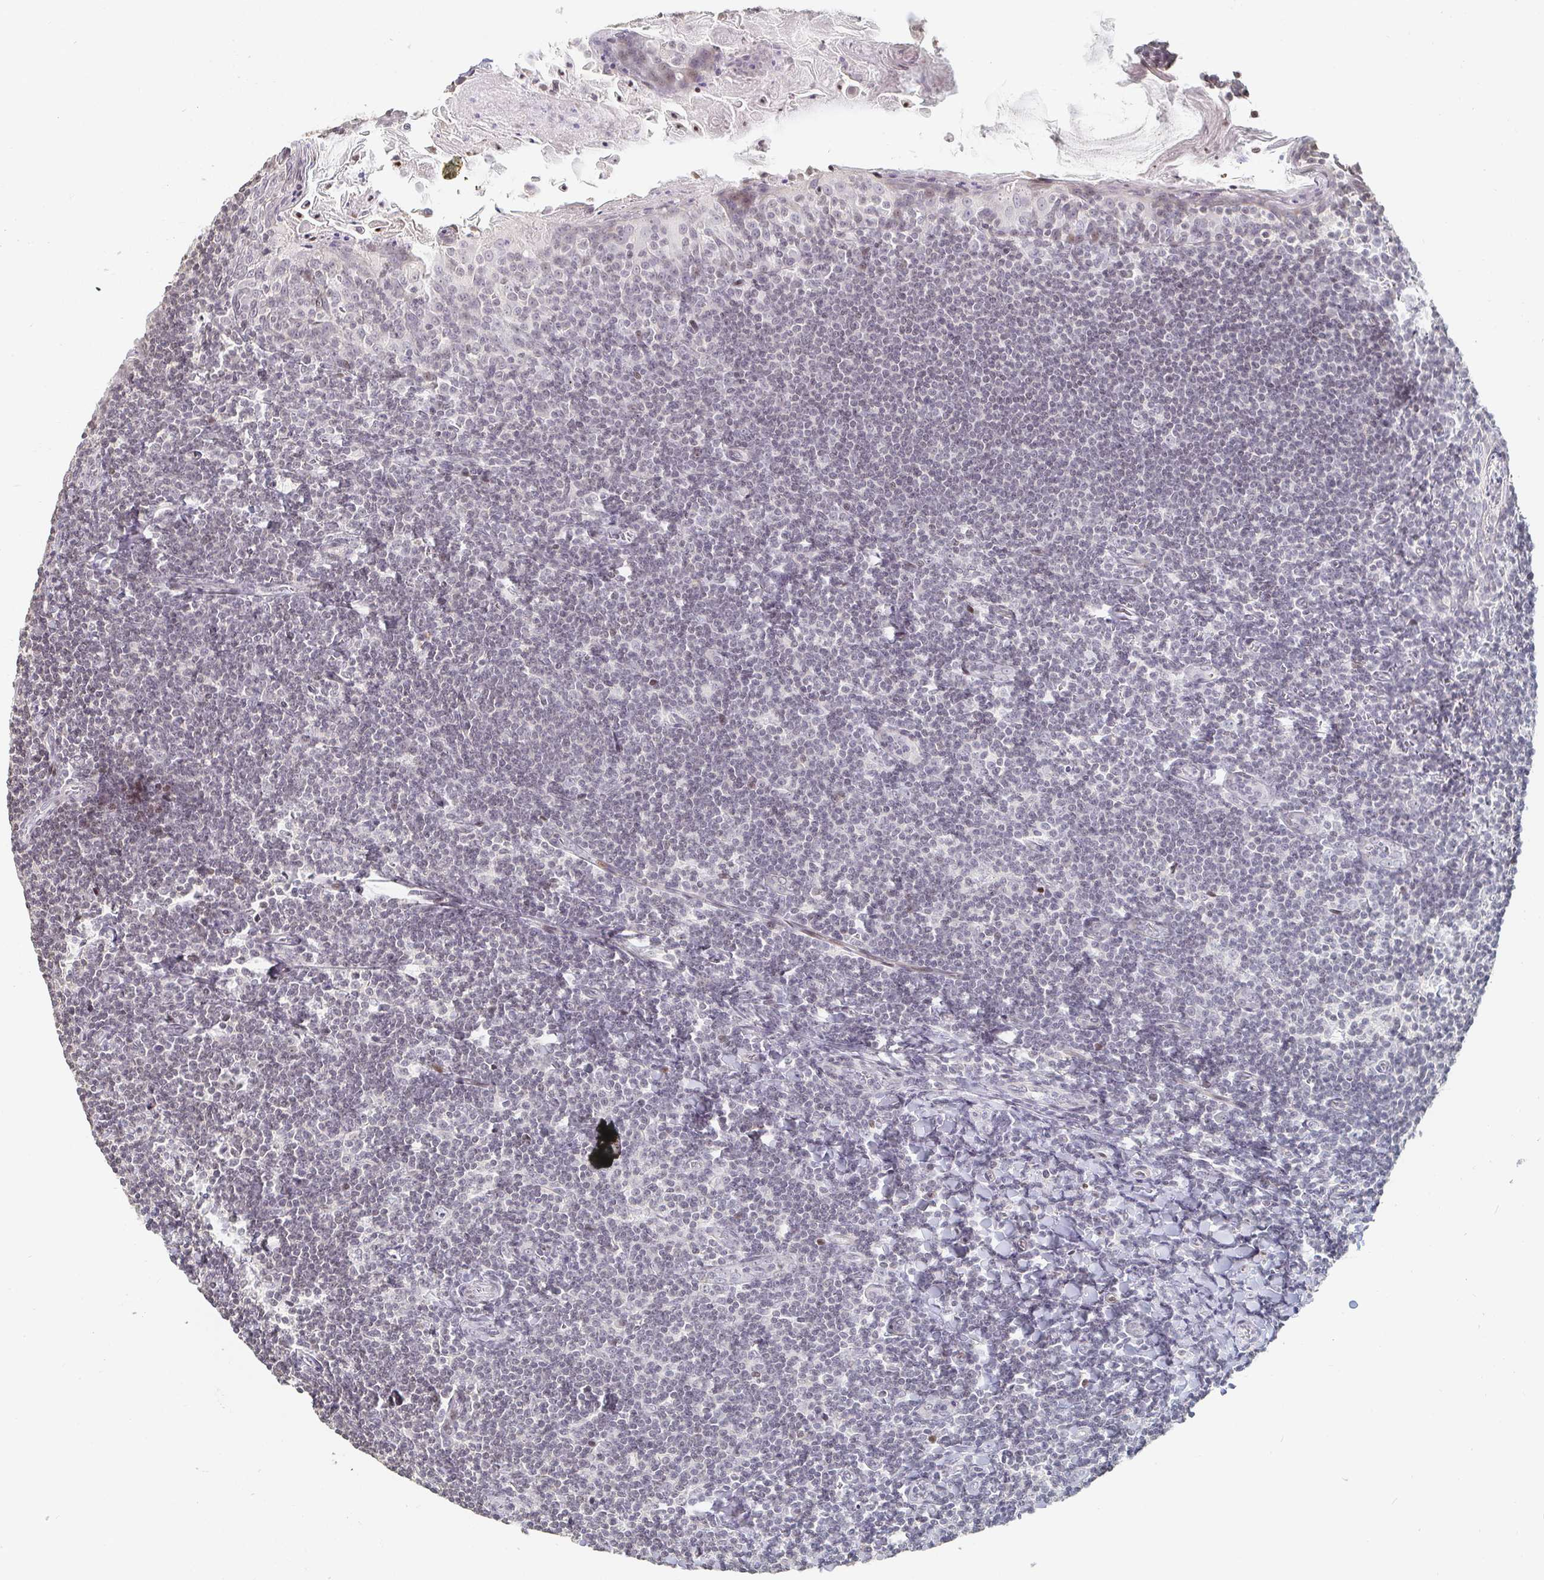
{"staining": {"intensity": "negative", "quantity": "none", "location": "none"}, "tissue": "tonsil", "cell_type": "Germinal center cells", "image_type": "normal", "snomed": [{"axis": "morphology", "description": "Normal tissue, NOS"}, {"axis": "topography", "description": "Tonsil"}], "caption": "A photomicrograph of tonsil stained for a protein shows no brown staining in germinal center cells. (DAB immunohistochemistry with hematoxylin counter stain).", "gene": "NME9", "patient": {"sex": "male", "age": 27}}